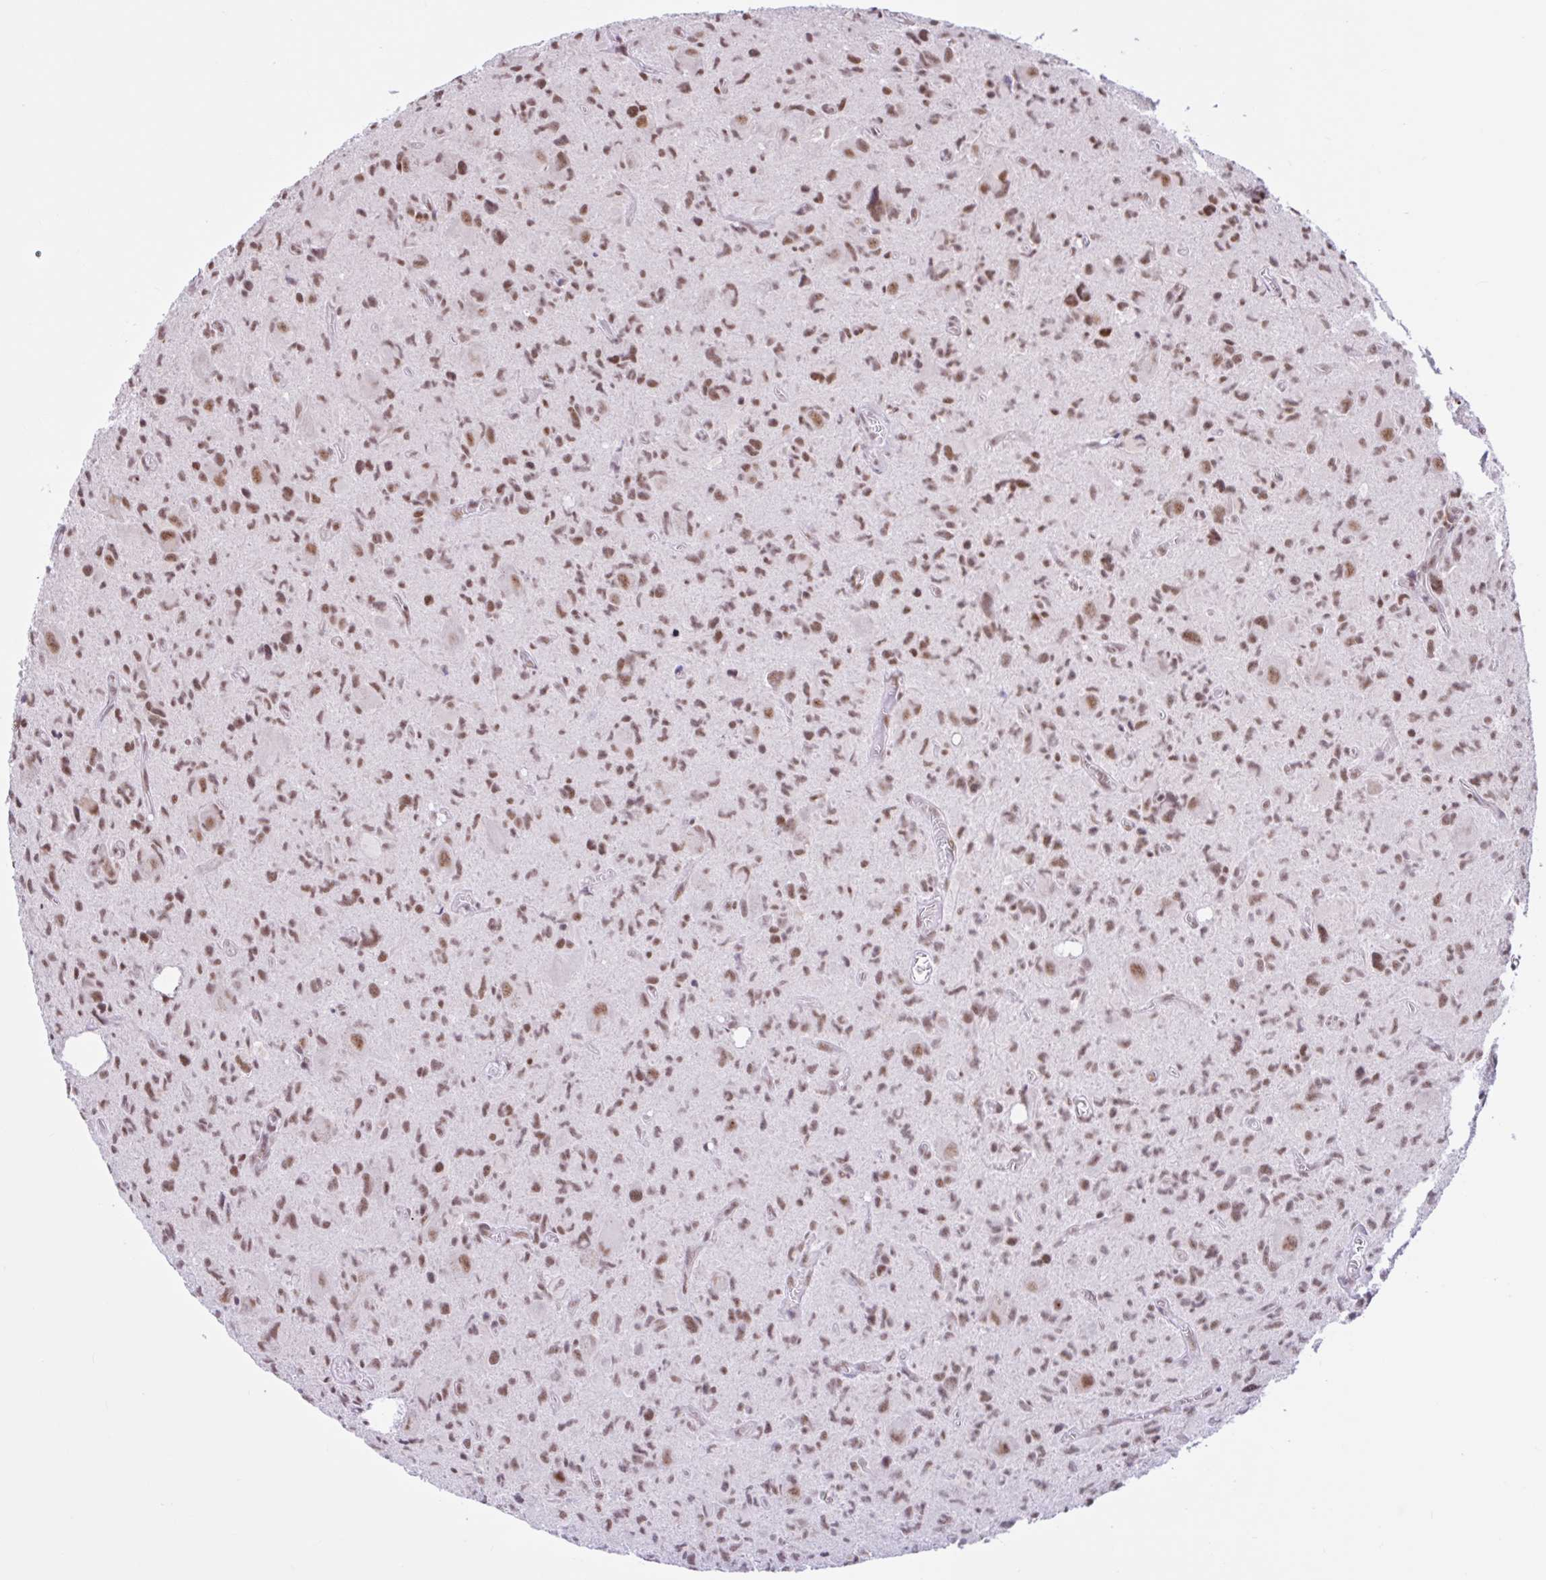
{"staining": {"intensity": "moderate", "quantity": ">75%", "location": "nuclear"}, "tissue": "glioma", "cell_type": "Tumor cells", "image_type": "cancer", "snomed": [{"axis": "morphology", "description": "Glioma, malignant, High grade"}, {"axis": "topography", "description": "Brain"}], "caption": "Glioma stained for a protein displays moderate nuclear positivity in tumor cells.", "gene": "CCDC12", "patient": {"sex": "male", "age": 76}}